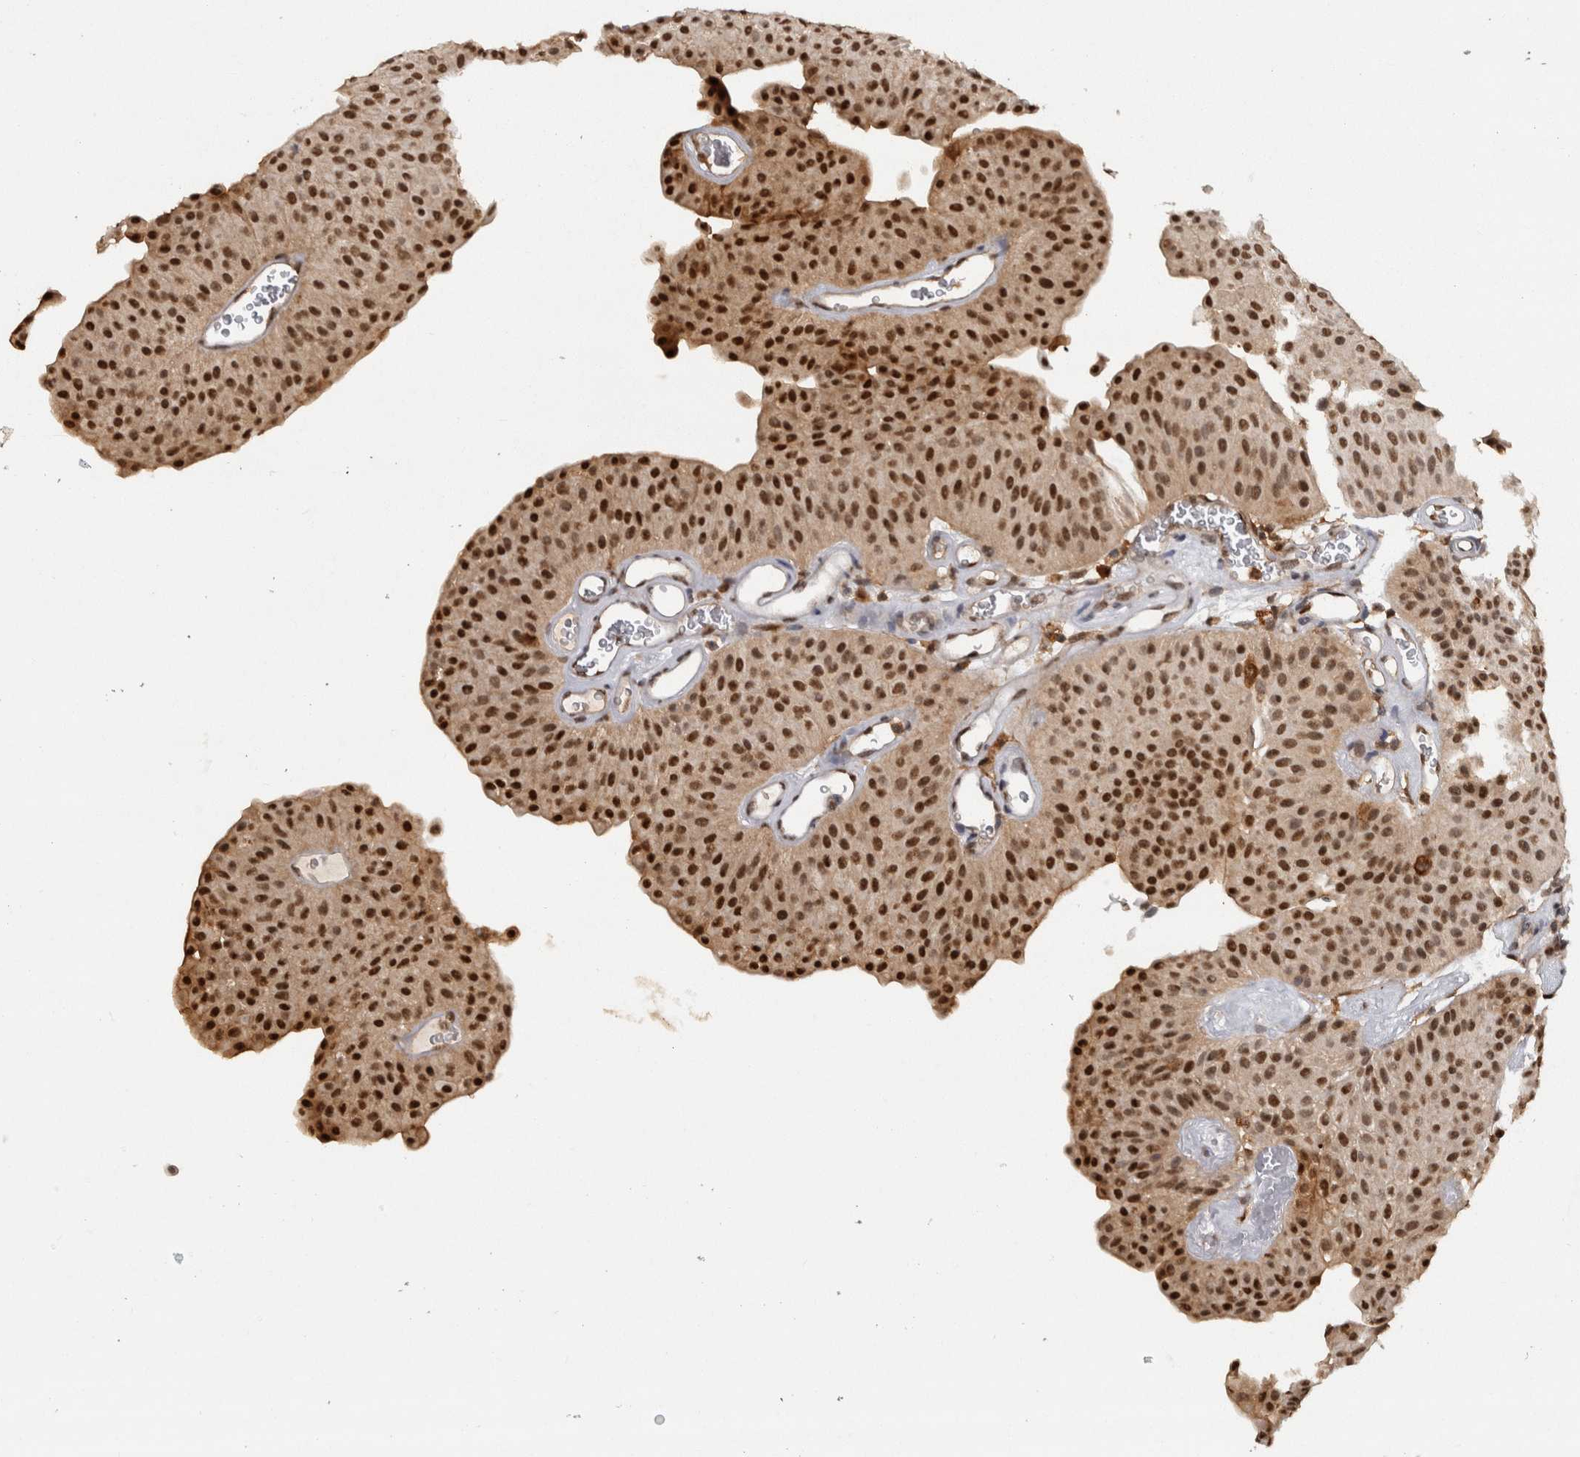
{"staining": {"intensity": "strong", "quantity": ">75%", "location": "nuclear"}, "tissue": "urothelial cancer", "cell_type": "Tumor cells", "image_type": "cancer", "snomed": [{"axis": "morphology", "description": "Urothelial carcinoma, Low grade"}, {"axis": "topography", "description": "Urinary bladder"}], "caption": "DAB (3,3'-diaminobenzidine) immunohistochemical staining of low-grade urothelial carcinoma shows strong nuclear protein expression in approximately >75% of tumor cells.", "gene": "RPS6KA2", "patient": {"sex": "female", "age": 60}}